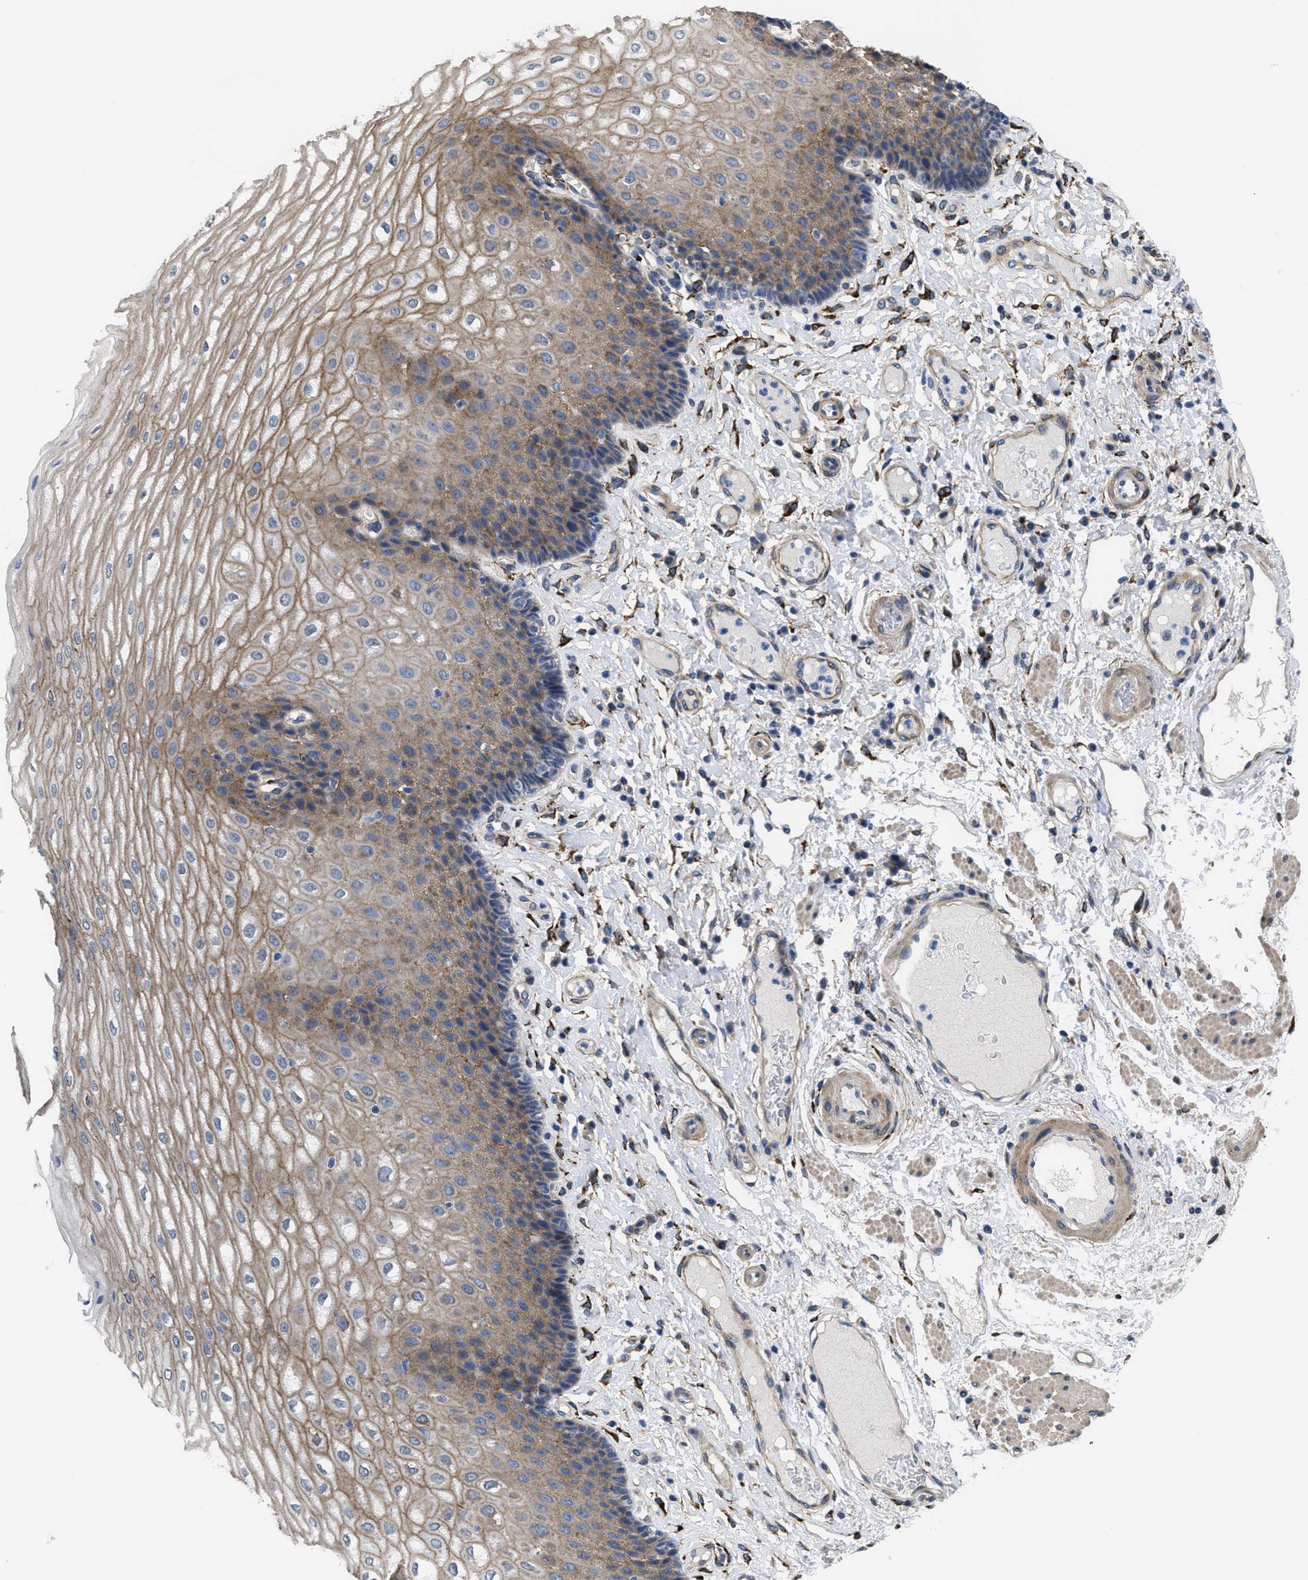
{"staining": {"intensity": "weak", "quantity": "25%-75%", "location": "cytoplasmic/membranous"}, "tissue": "esophagus", "cell_type": "Squamous epithelial cells", "image_type": "normal", "snomed": [{"axis": "morphology", "description": "Normal tissue, NOS"}, {"axis": "topography", "description": "Esophagus"}], "caption": "Immunohistochemistry (IHC) (DAB) staining of normal esophagus exhibits weak cytoplasmic/membranous protein positivity in about 25%-75% of squamous epithelial cells.", "gene": "SQLE", "patient": {"sex": "male", "age": 54}}